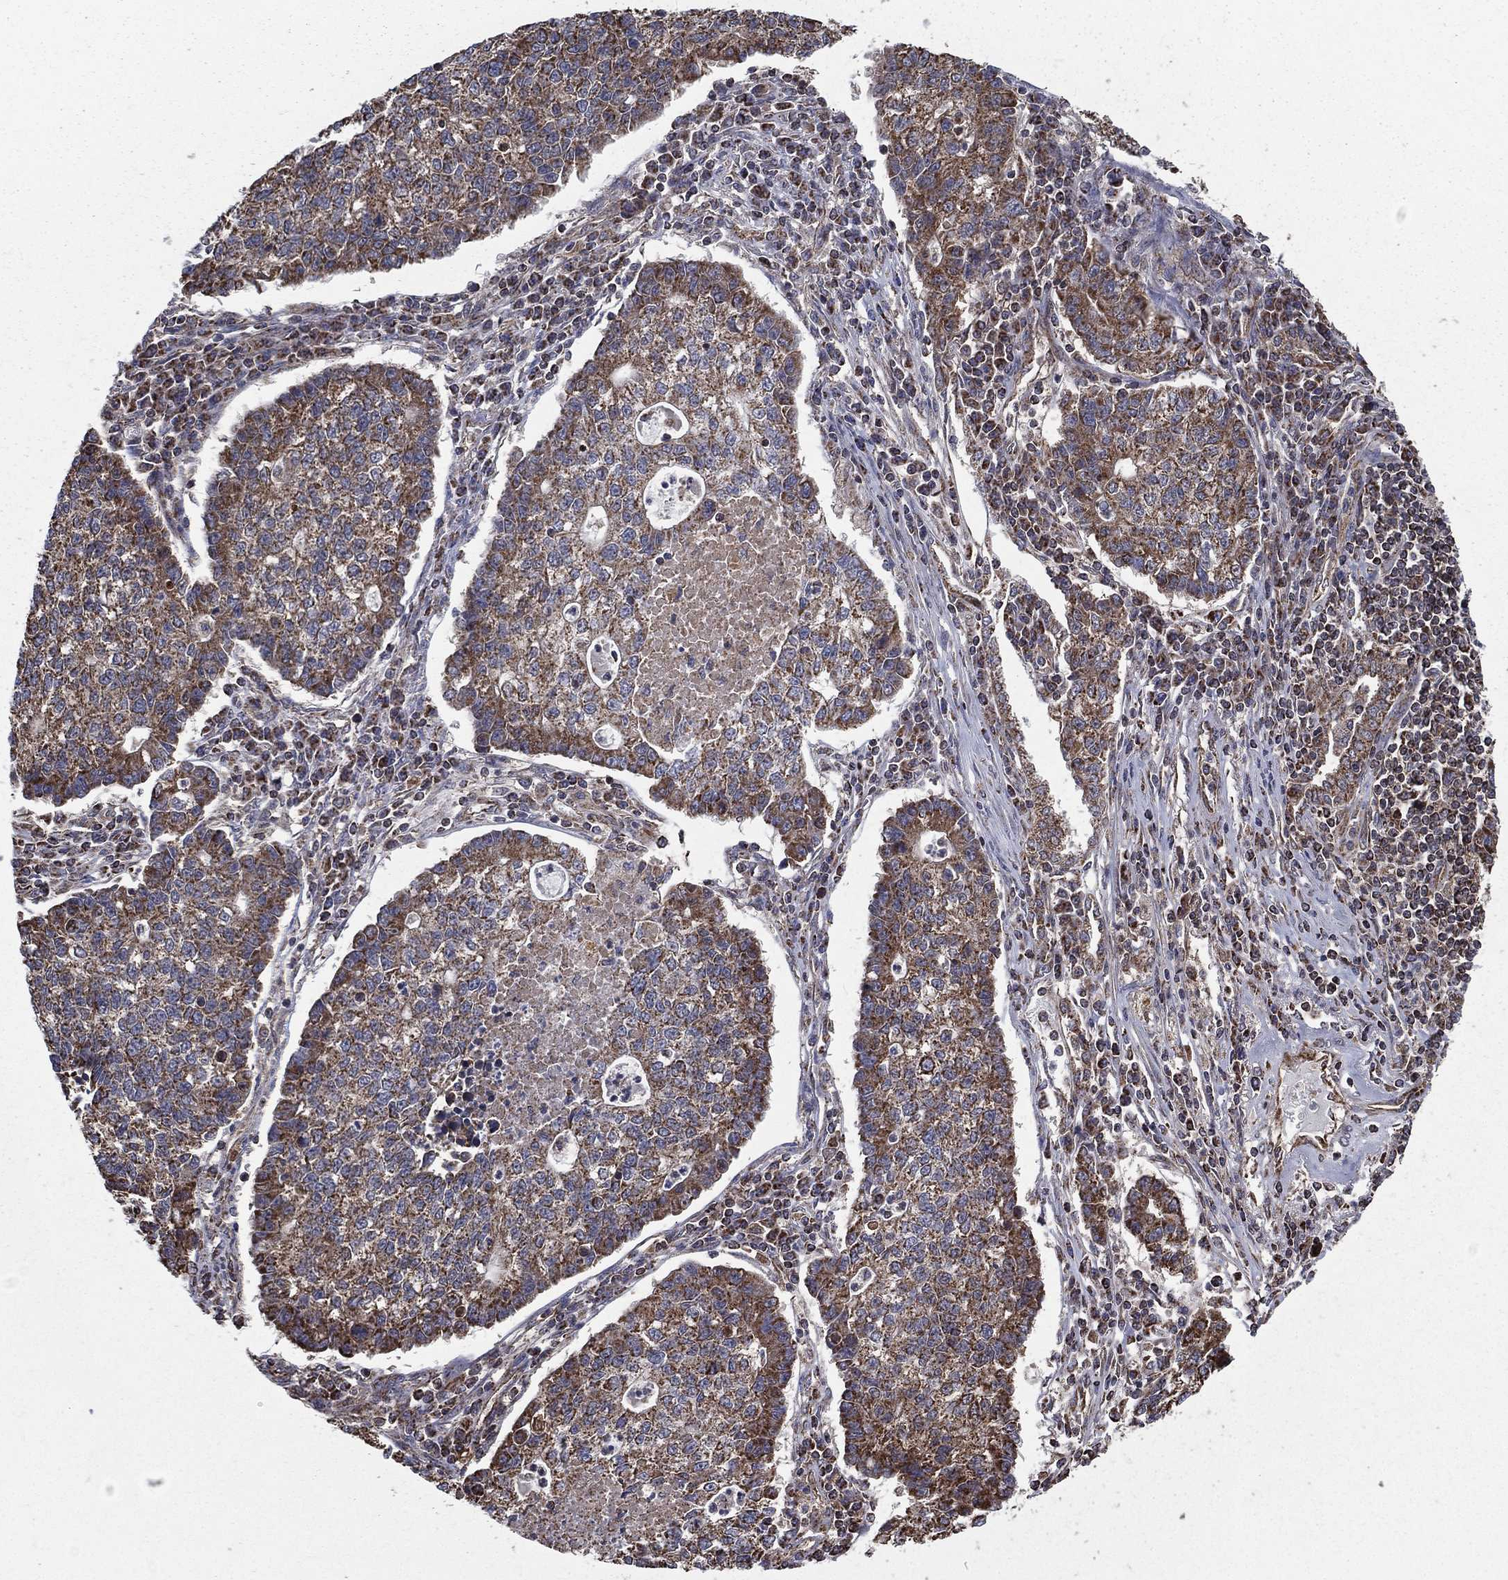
{"staining": {"intensity": "moderate", "quantity": ">75%", "location": "cytoplasmic/membranous"}, "tissue": "lung cancer", "cell_type": "Tumor cells", "image_type": "cancer", "snomed": [{"axis": "morphology", "description": "Adenocarcinoma, NOS"}, {"axis": "topography", "description": "Lung"}], "caption": "A high-resolution micrograph shows IHC staining of lung cancer, which reveals moderate cytoplasmic/membranous positivity in about >75% of tumor cells.", "gene": "RIGI", "patient": {"sex": "male", "age": 57}}